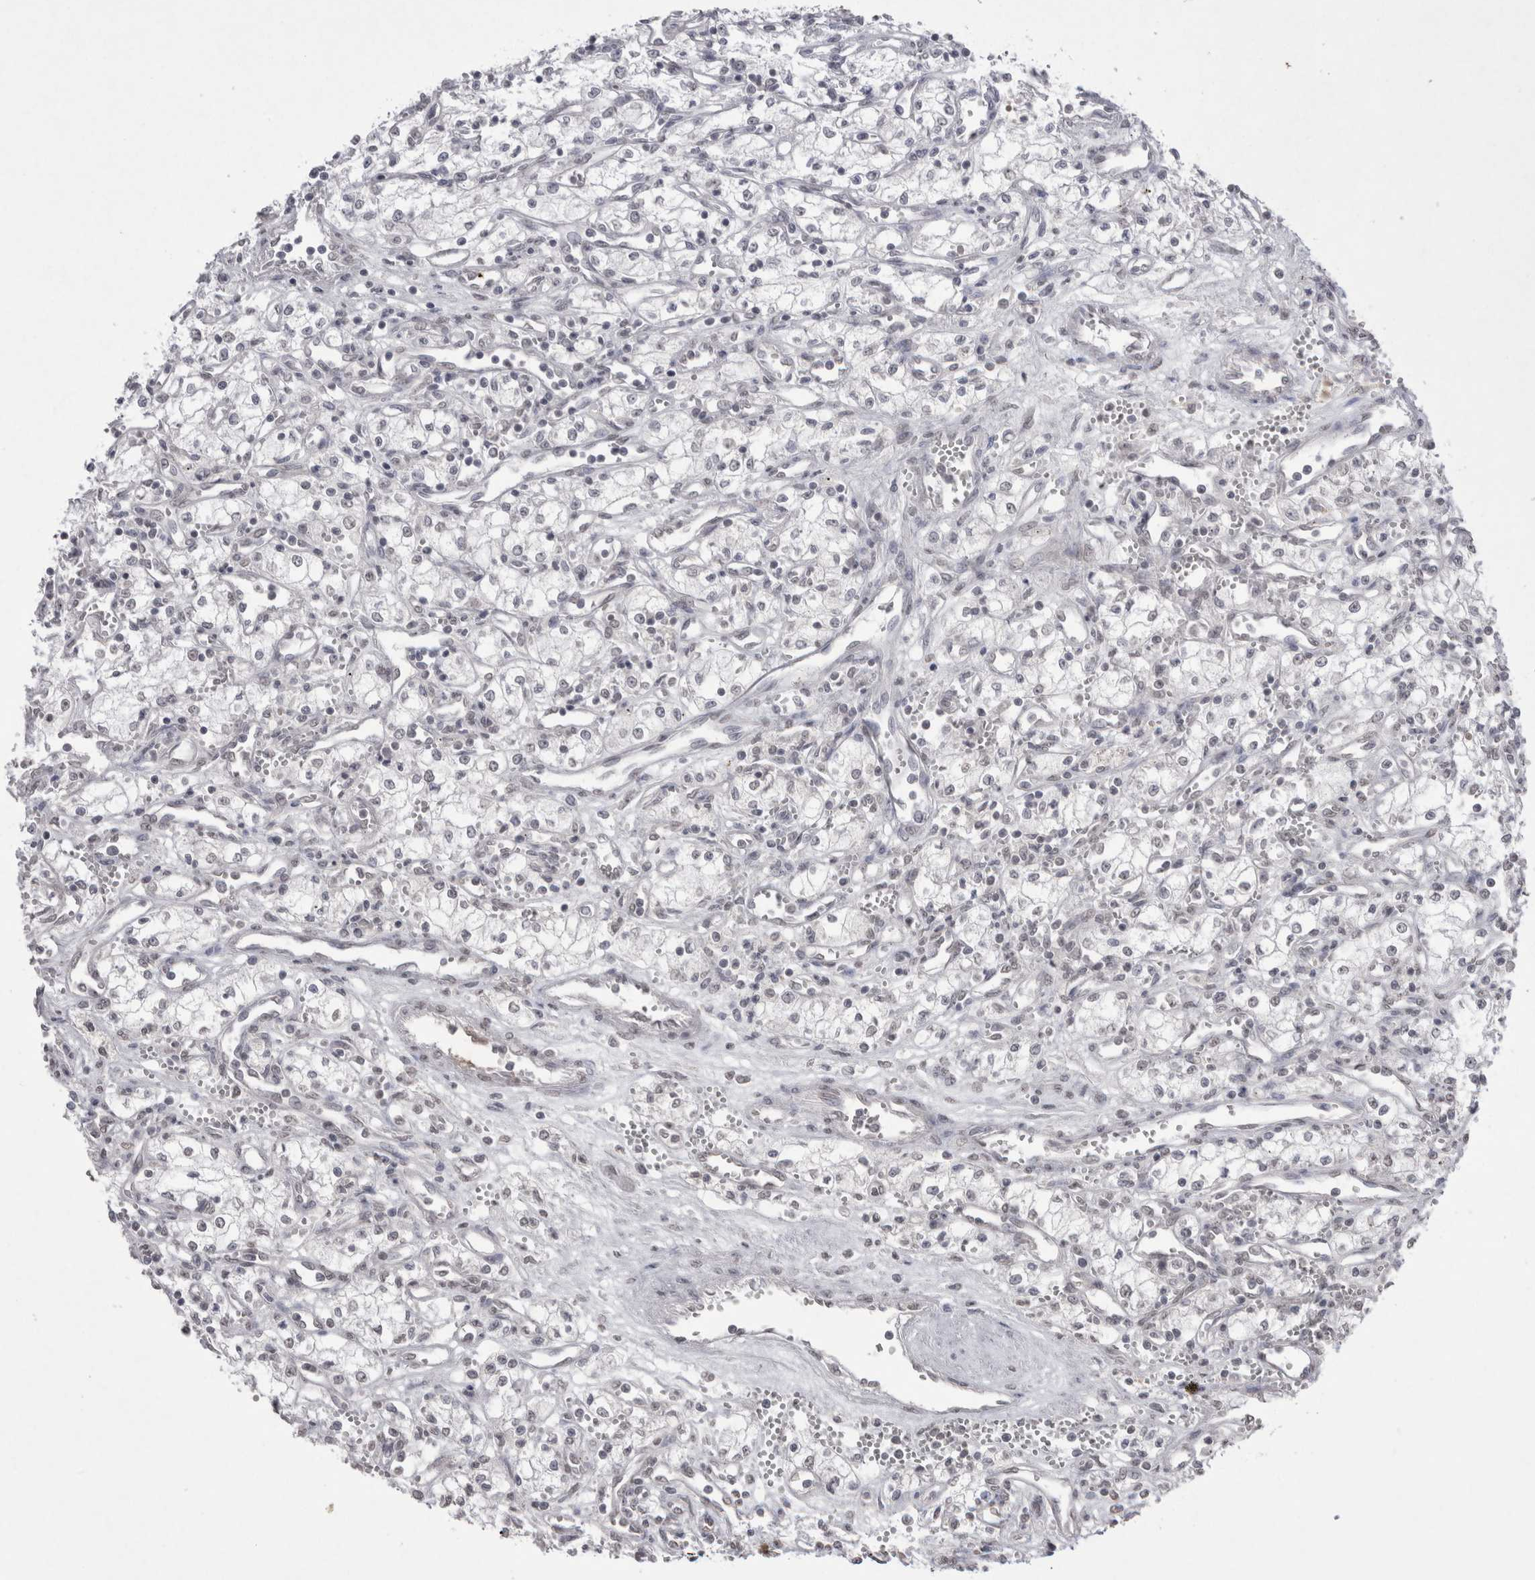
{"staining": {"intensity": "weak", "quantity": "<25%", "location": "nuclear"}, "tissue": "renal cancer", "cell_type": "Tumor cells", "image_type": "cancer", "snomed": [{"axis": "morphology", "description": "Adenocarcinoma, NOS"}, {"axis": "topography", "description": "Kidney"}], "caption": "Image shows no protein expression in tumor cells of renal cancer (adenocarcinoma) tissue.", "gene": "DDX4", "patient": {"sex": "male", "age": 59}}